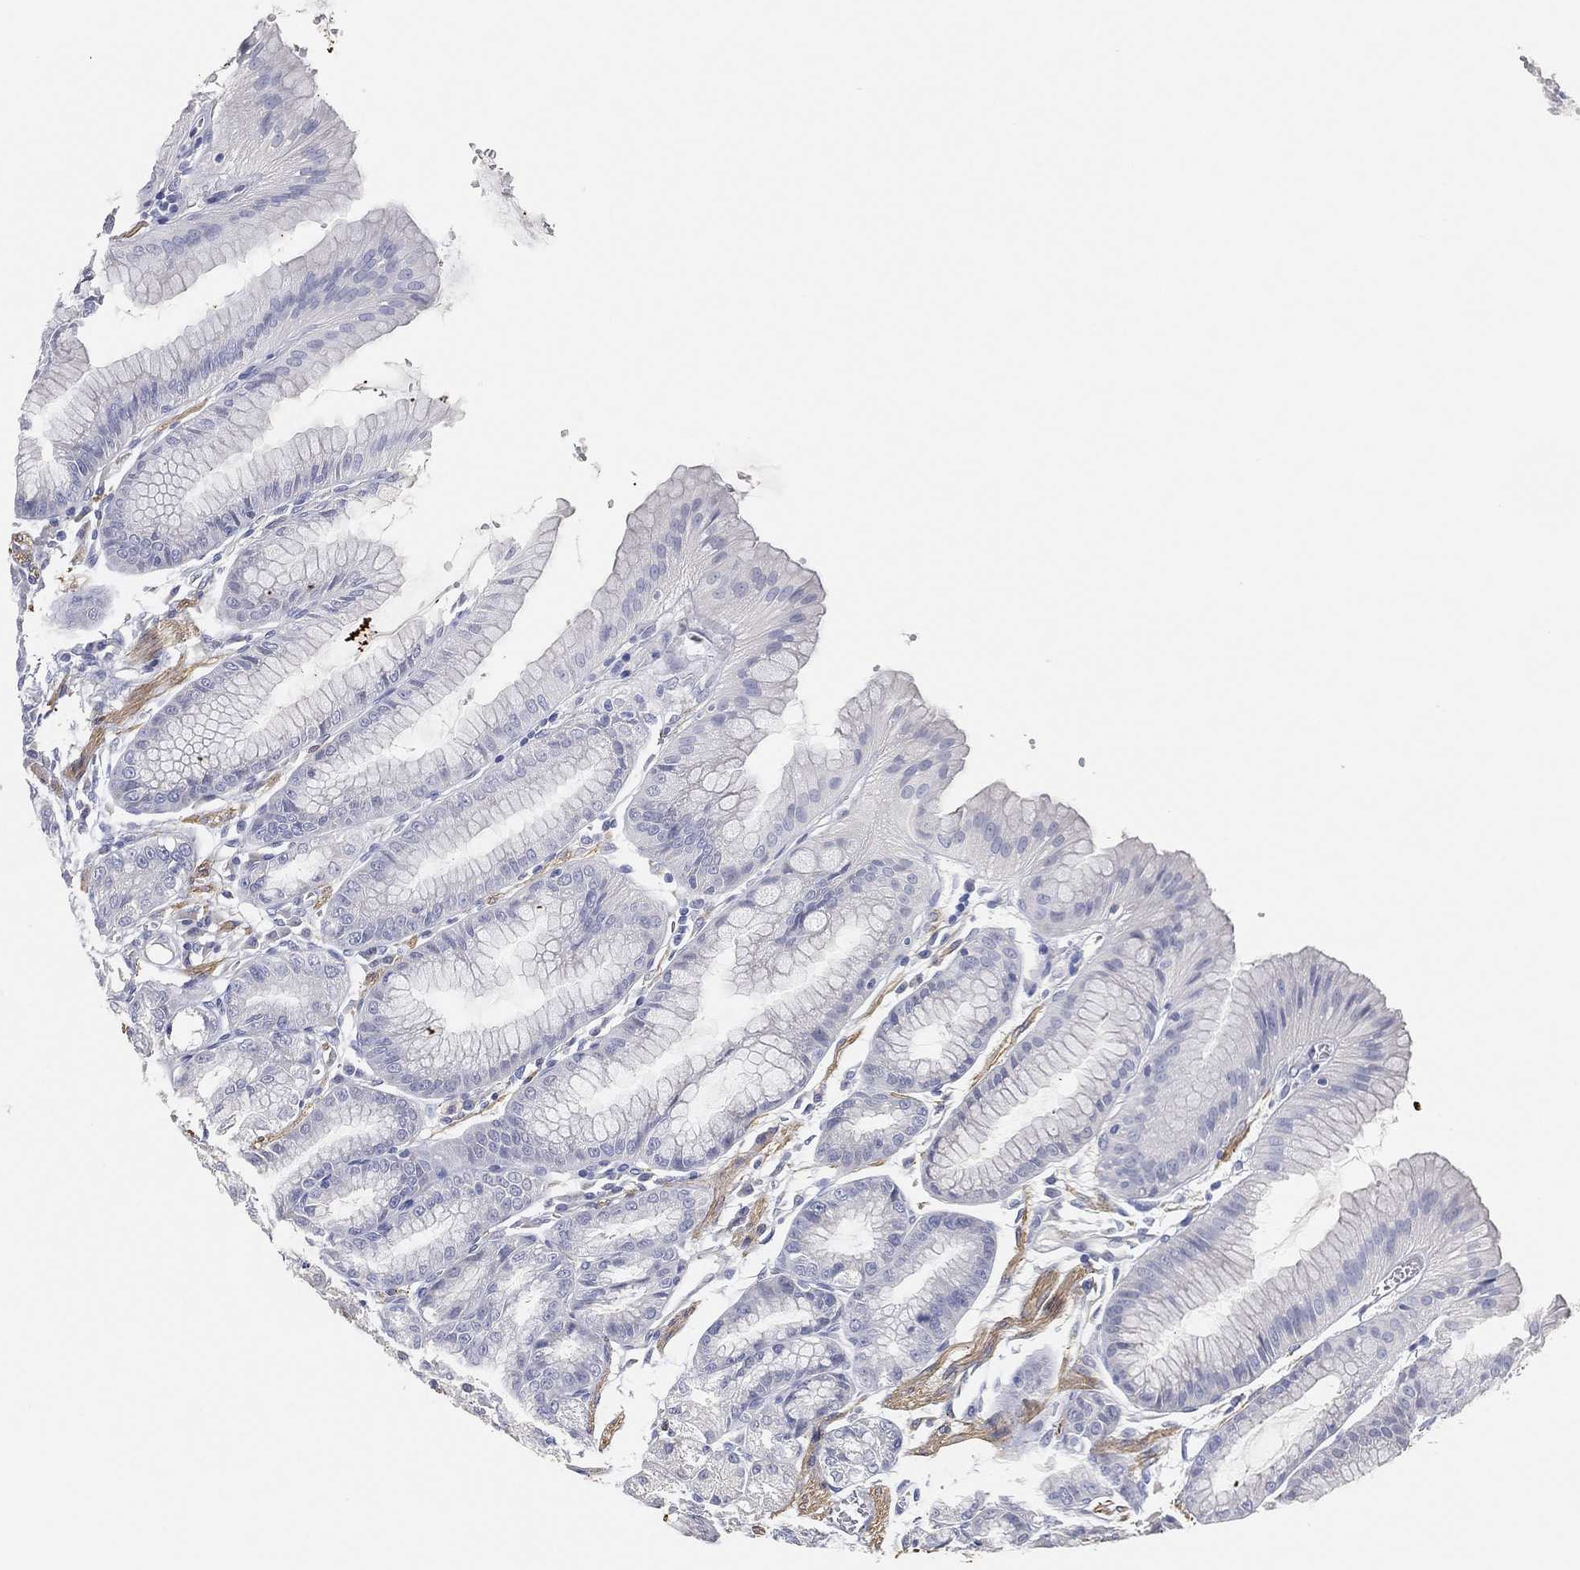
{"staining": {"intensity": "negative", "quantity": "none", "location": "none"}, "tissue": "stomach", "cell_type": "Glandular cells", "image_type": "normal", "snomed": [{"axis": "morphology", "description": "Normal tissue, NOS"}, {"axis": "topography", "description": "Stomach, lower"}], "caption": "Stomach stained for a protein using IHC shows no positivity glandular cells.", "gene": "GPR61", "patient": {"sex": "male", "age": 71}}